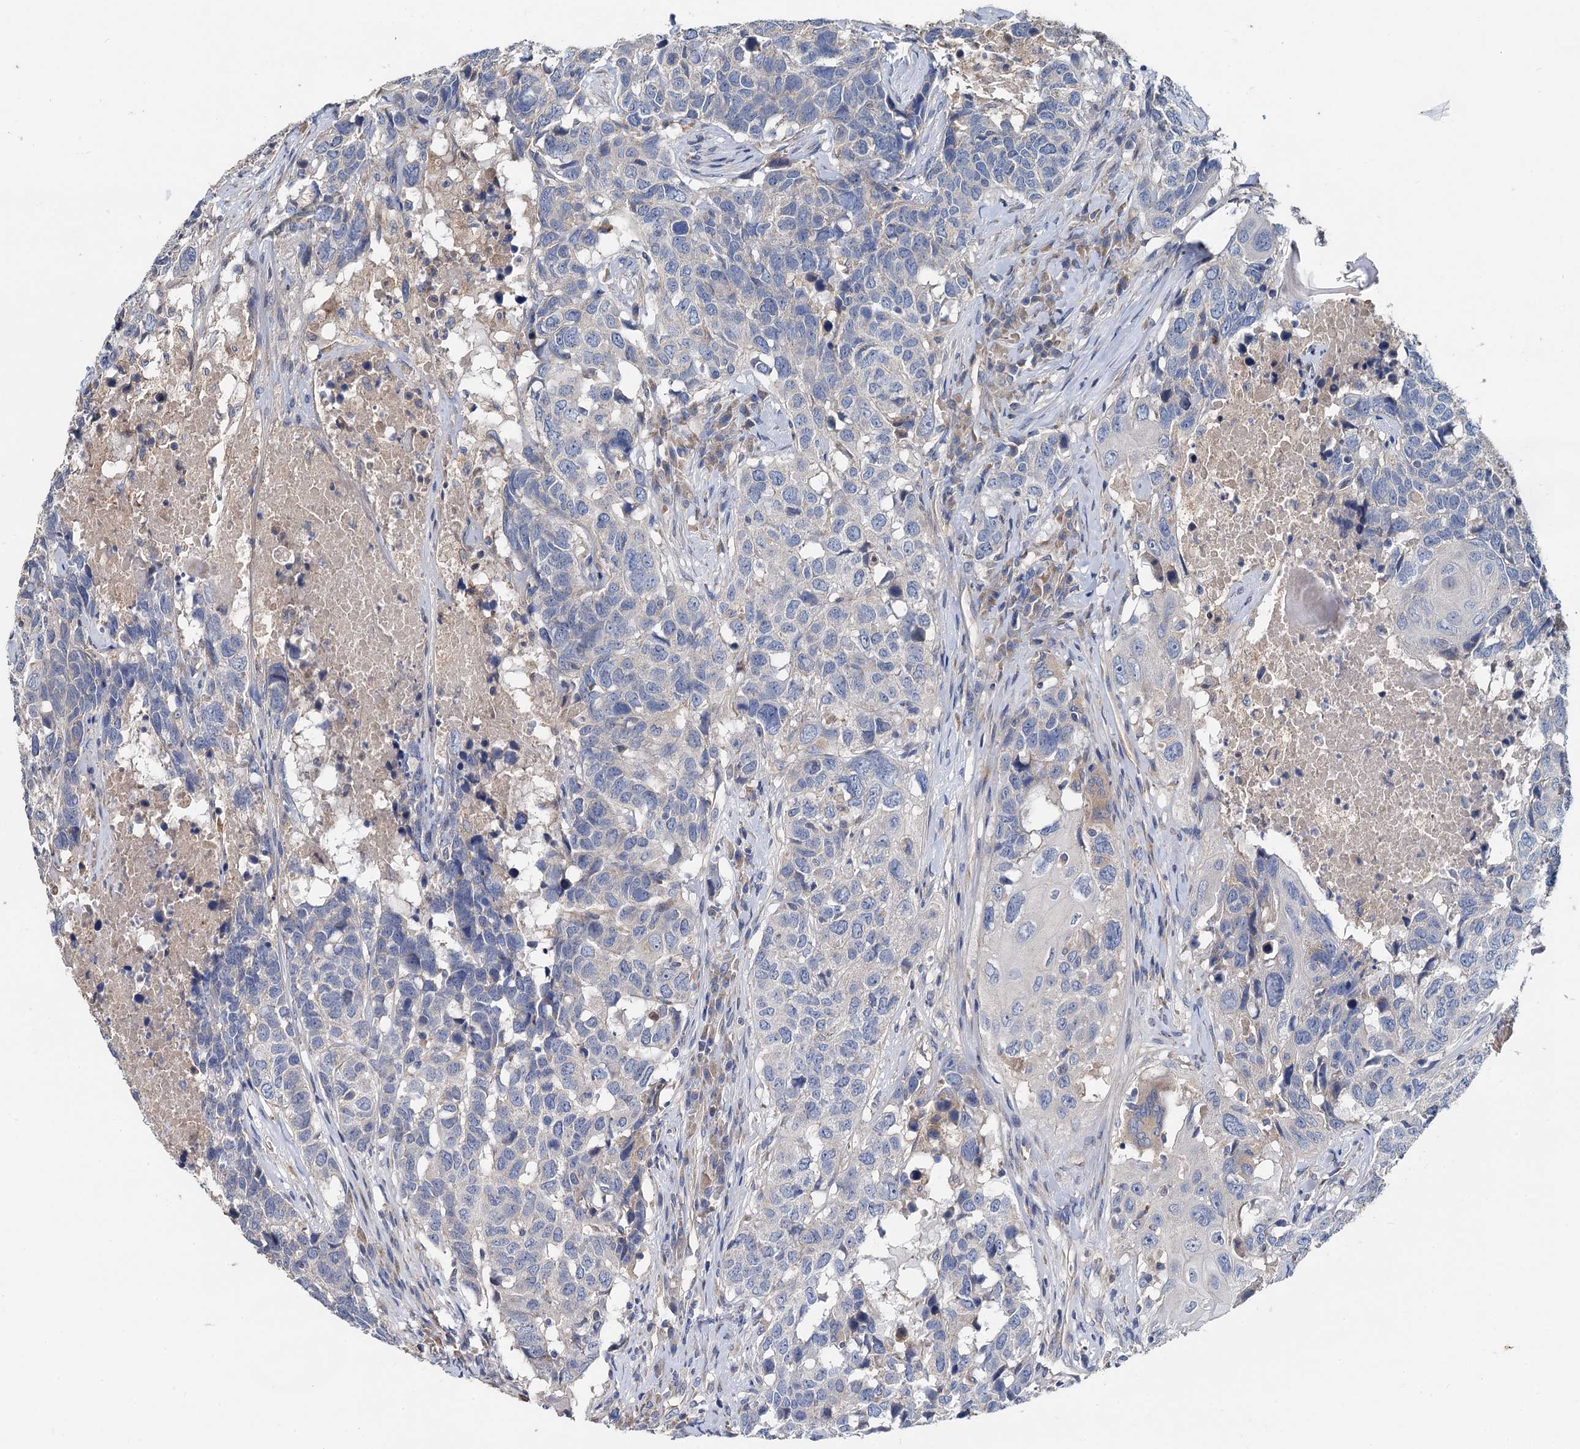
{"staining": {"intensity": "negative", "quantity": "none", "location": "none"}, "tissue": "head and neck cancer", "cell_type": "Tumor cells", "image_type": "cancer", "snomed": [{"axis": "morphology", "description": "Squamous cell carcinoma, NOS"}, {"axis": "topography", "description": "Head-Neck"}], "caption": "IHC image of human head and neck squamous cell carcinoma stained for a protein (brown), which exhibits no expression in tumor cells.", "gene": "SPRYD3", "patient": {"sex": "male", "age": 66}}